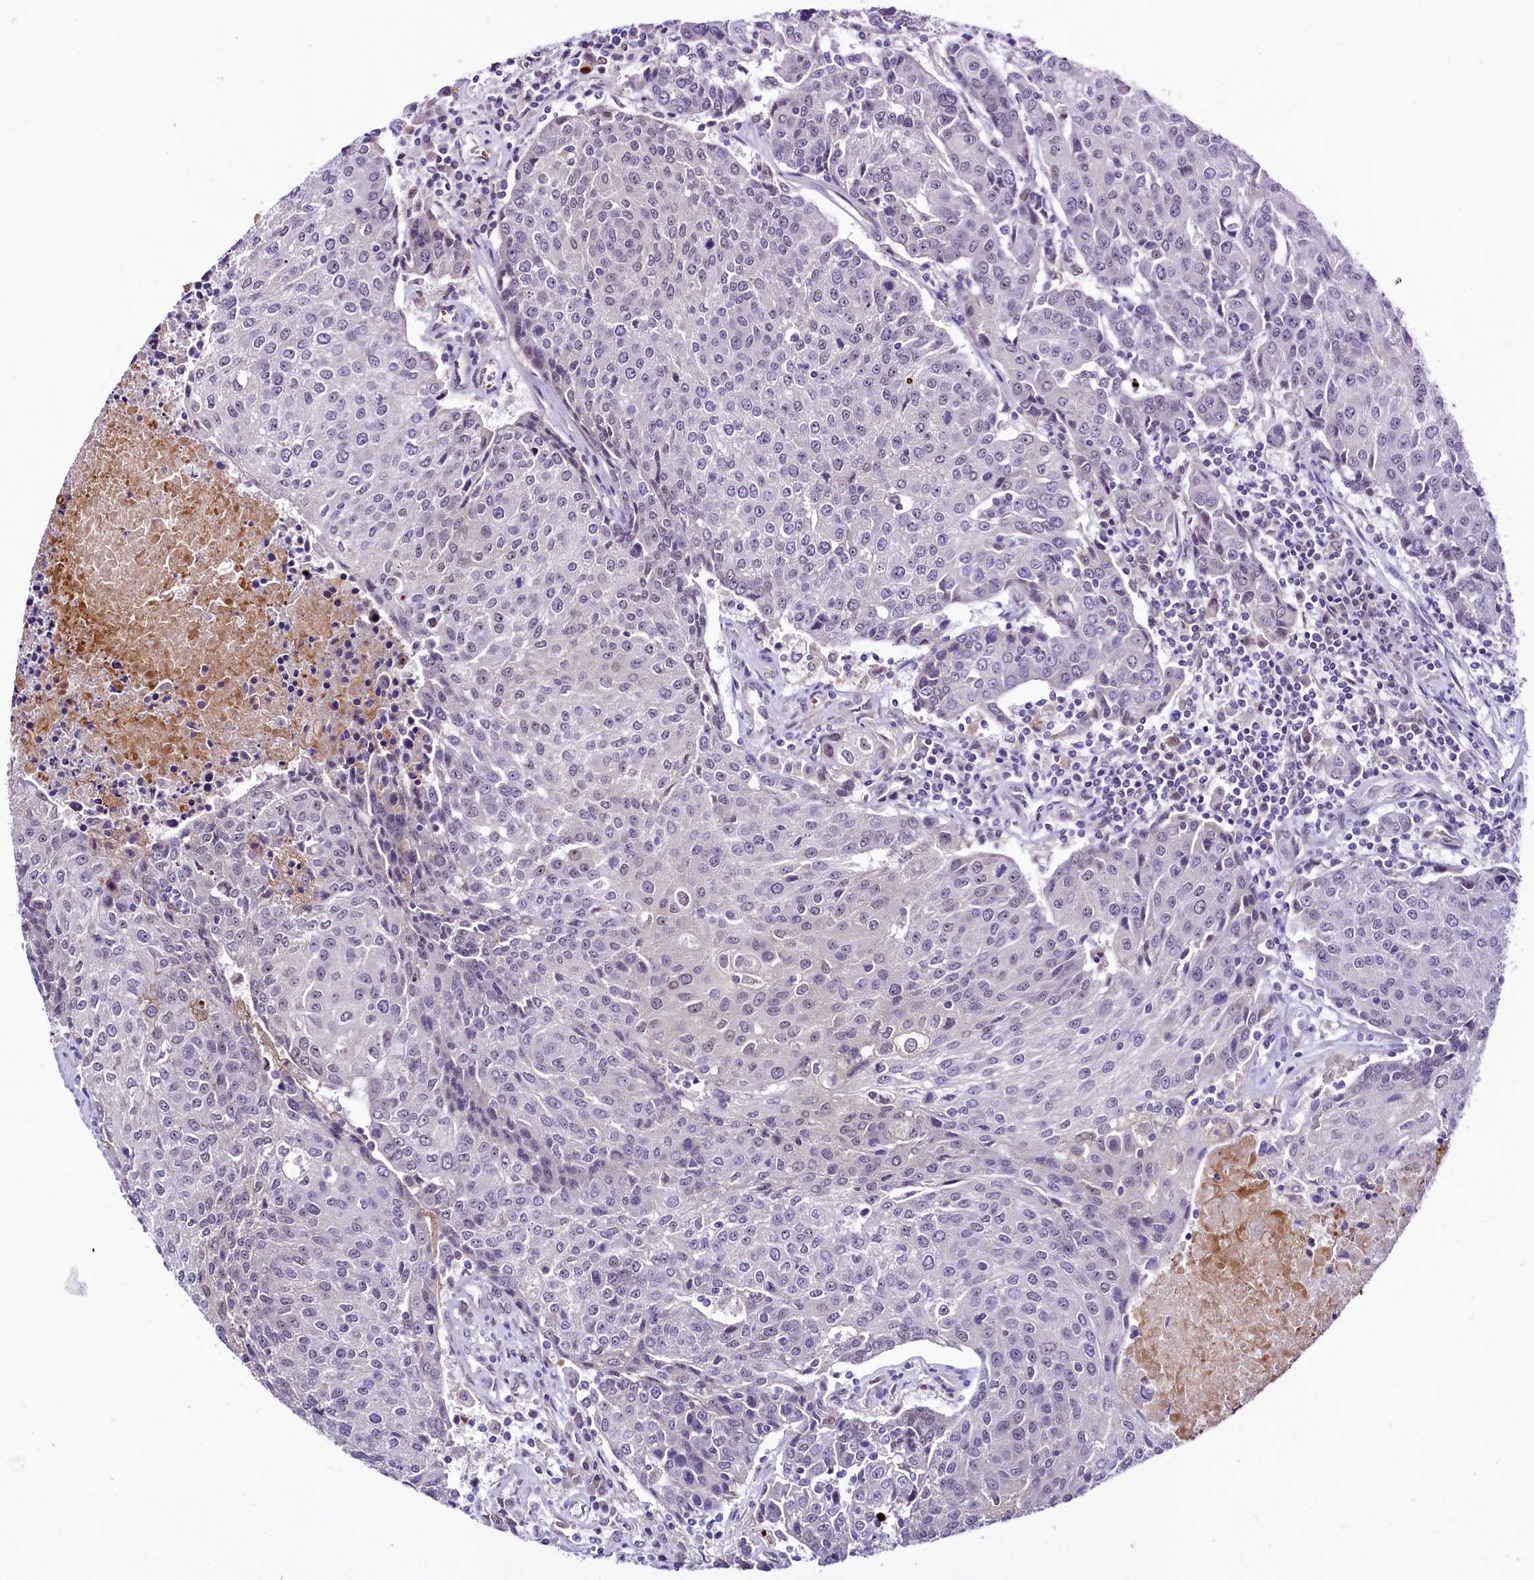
{"staining": {"intensity": "negative", "quantity": "none", "location": "none"}, "tissue": "urothelial cancer", "cell_type": "Tumor cells", "image_type": "cancer", "snomed": [{"axis": "morphology", "description": "Urothelial carcinoma, High grade"}, {"axis": "topography", "description": "Urinary bladder"}], "caption": "Immunohistochemical staining of human urothelial carcinoma (high-grade) displays no significant expression in tumor cells.", "gene": "LEUTX", "patient": {"sex": "female", "age": 85}}